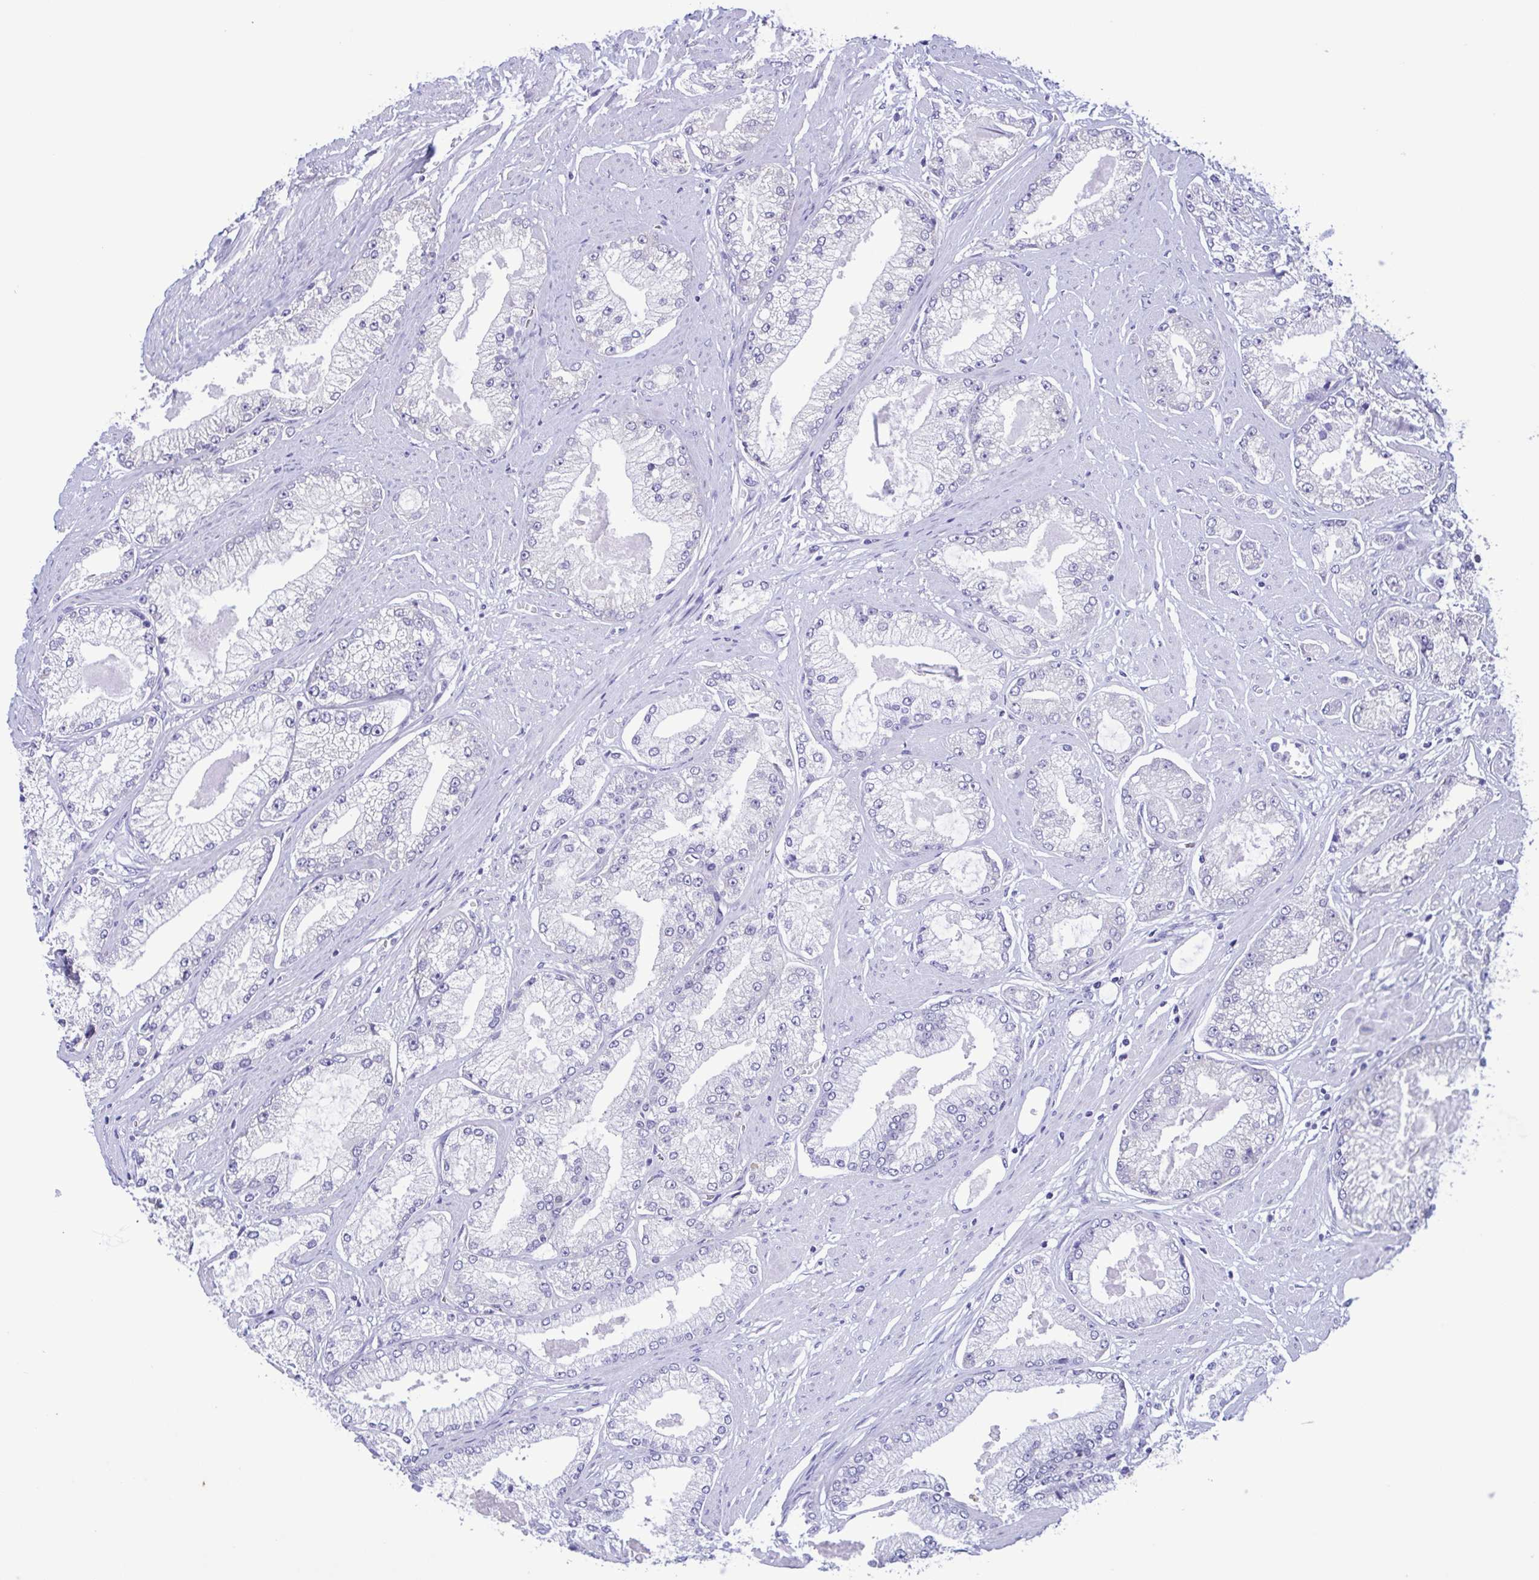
{"staining": {"intensity": "negative", "quantity": "none", "location": "none"}, "tissue": "prostate cancer", "cell_type": "Tumor cells", "image_type": "cancer", "snomed": [{"axis": "morphology", "description": "Adenocarcinoma, High grade"}, {"axis": "topography", "description": "Prostate"}], "caption": "This is an immunohistochemistry (IHC) histopathology image of human prostate high-grade adenocarcinoma. There is no expression in tumor cells.", "gene": "TNNI3", "patient": {"sex": "male", "age": 68}}